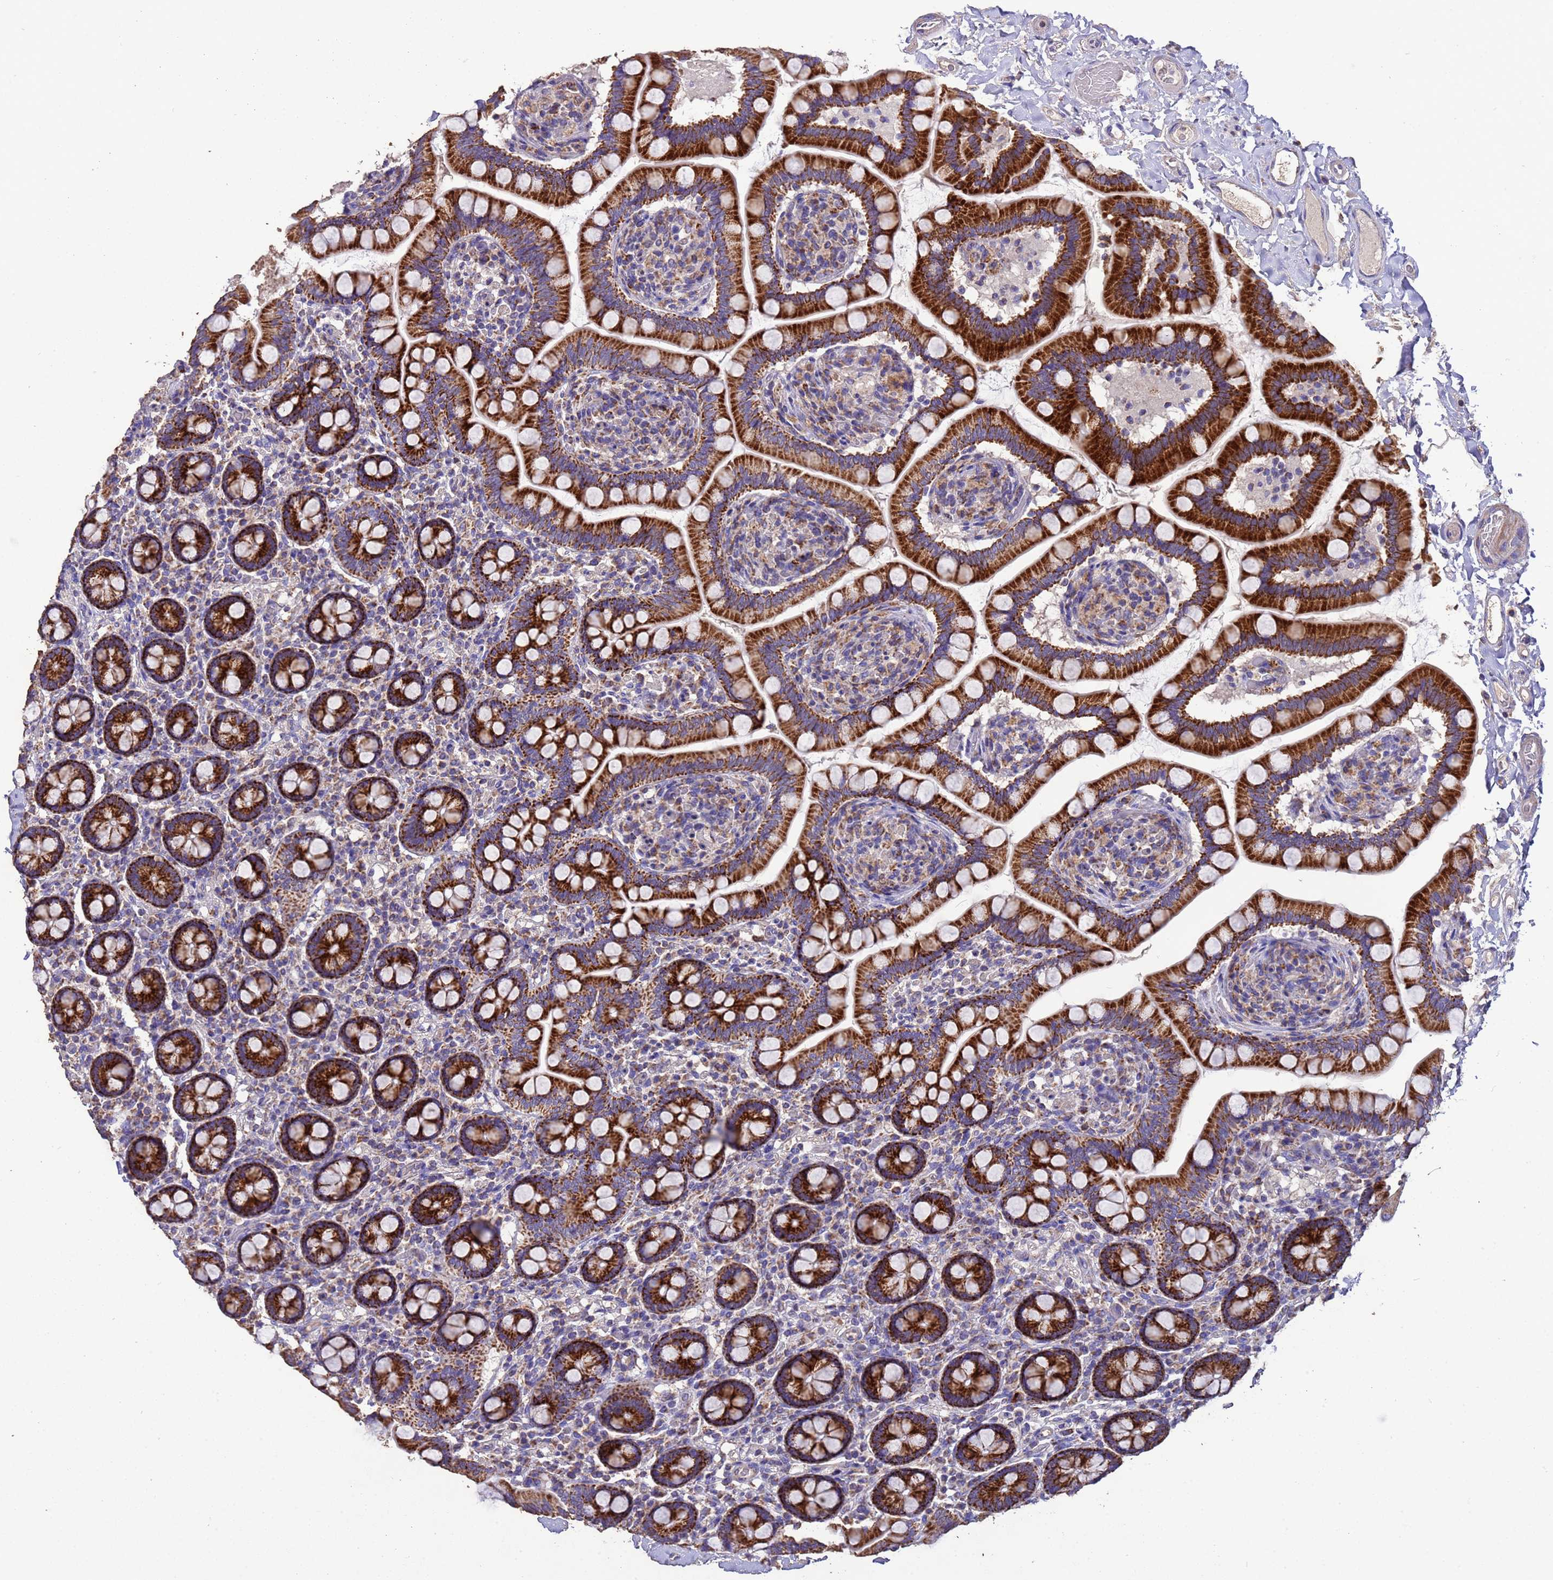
{"staining": {"intensity": "strong", "quantity": ">75%", "location": "cytoplasmic/membranous"}, "tissue": "small intestine", "cell_type": "Glandular cells", "image_type": "normal", "snomed": [{"axis": "morphology", "description": "Normal tissue, NOS"}, {"axis": "topography", "description": "Small intestine"}], "caption": "The histopathology image demonstrates staining of normal small intestine, revealing strong cytoplasmic/membranous protein positivity (brown color) within glandular cells. (Stains: DAB (3,3'-diaminobenzidine) in brown, nuclei in blue, Microscopy: brightfield microscopy at high magnification).", "gene": "ZNFX1", "patient": {"sex": "female", "age": 64}}